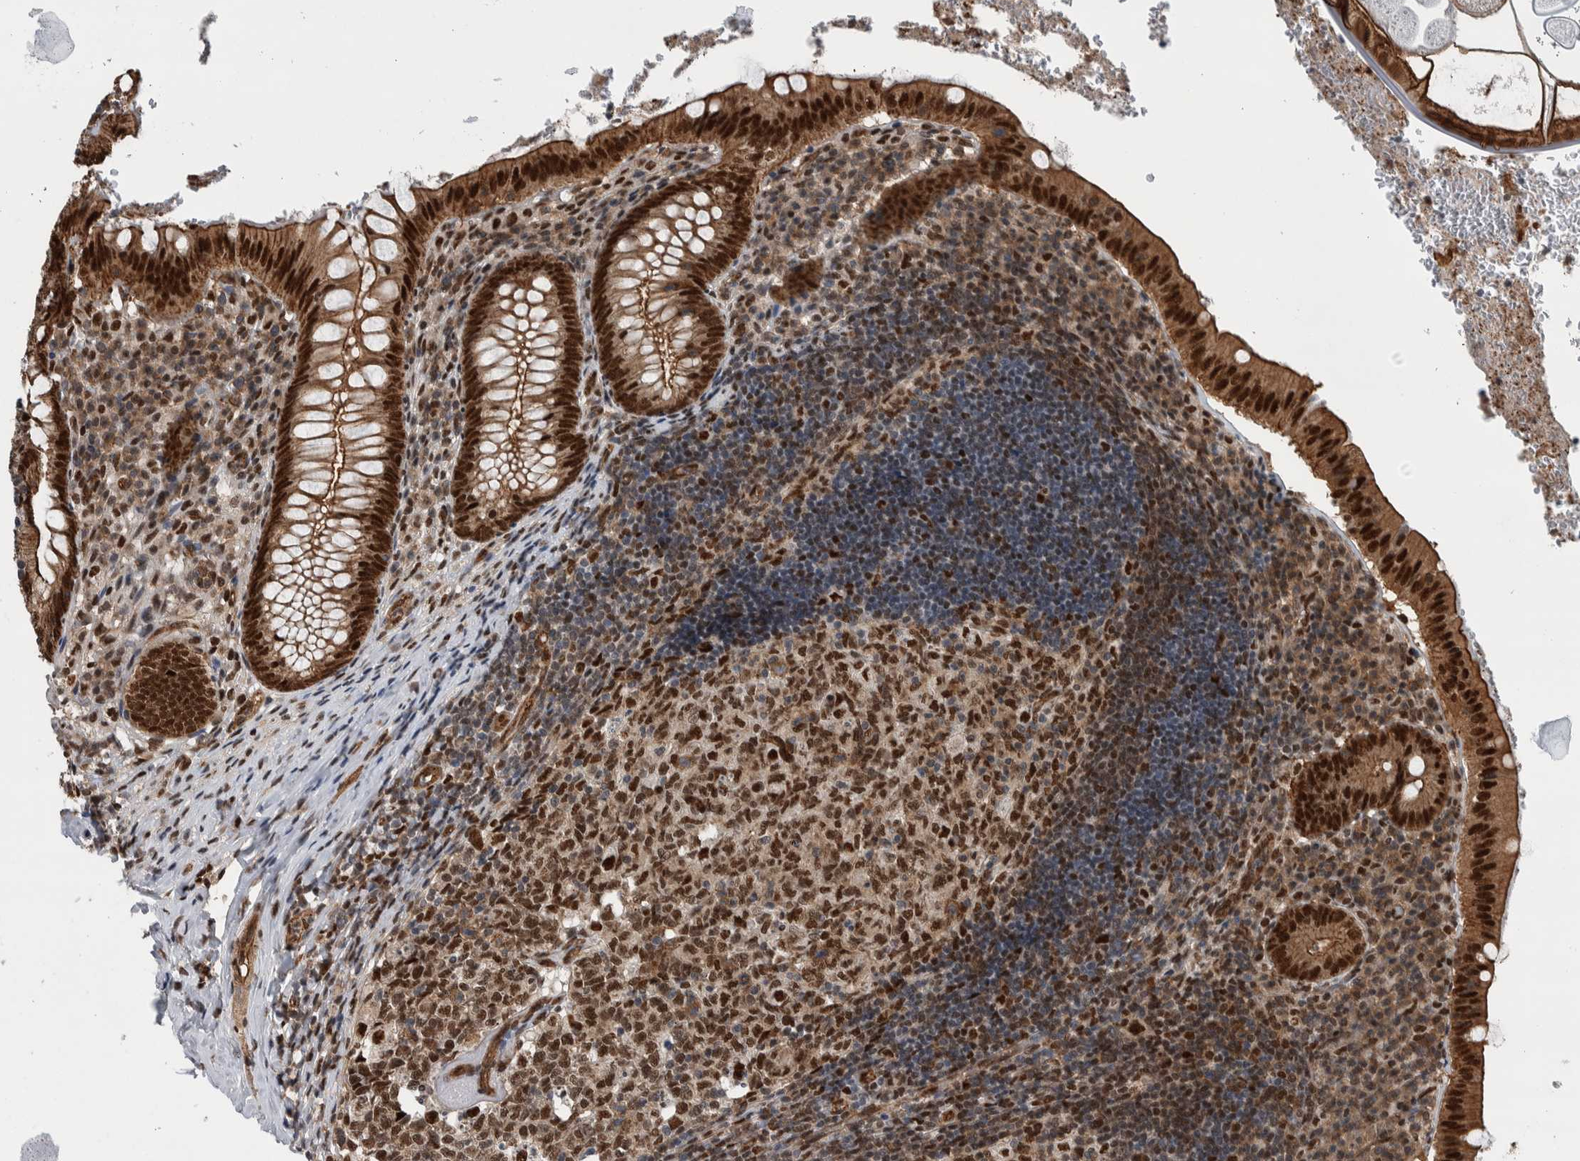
{"staining": {"intensity": "strong", "quantity": ">75%", "location": "cytoplasmic/membranous,nuclear"}, "tissue": "appendix", "cell_type": "Glandular cells", "image_type": "normal", "snomed": [{"axis": "morphology", "description": "Normal tissue, NOS"}, {"axis": "topography", "description": "Appendix"}], "caption": "Immunohistochemical staining of normal appendix demonstrates strong cytoplasmic/membranous,nuclear protein staining in approximately >75% of glandular cells.", "gene": "FAM135B", "patient": {"sex": "male", "age": 8}}